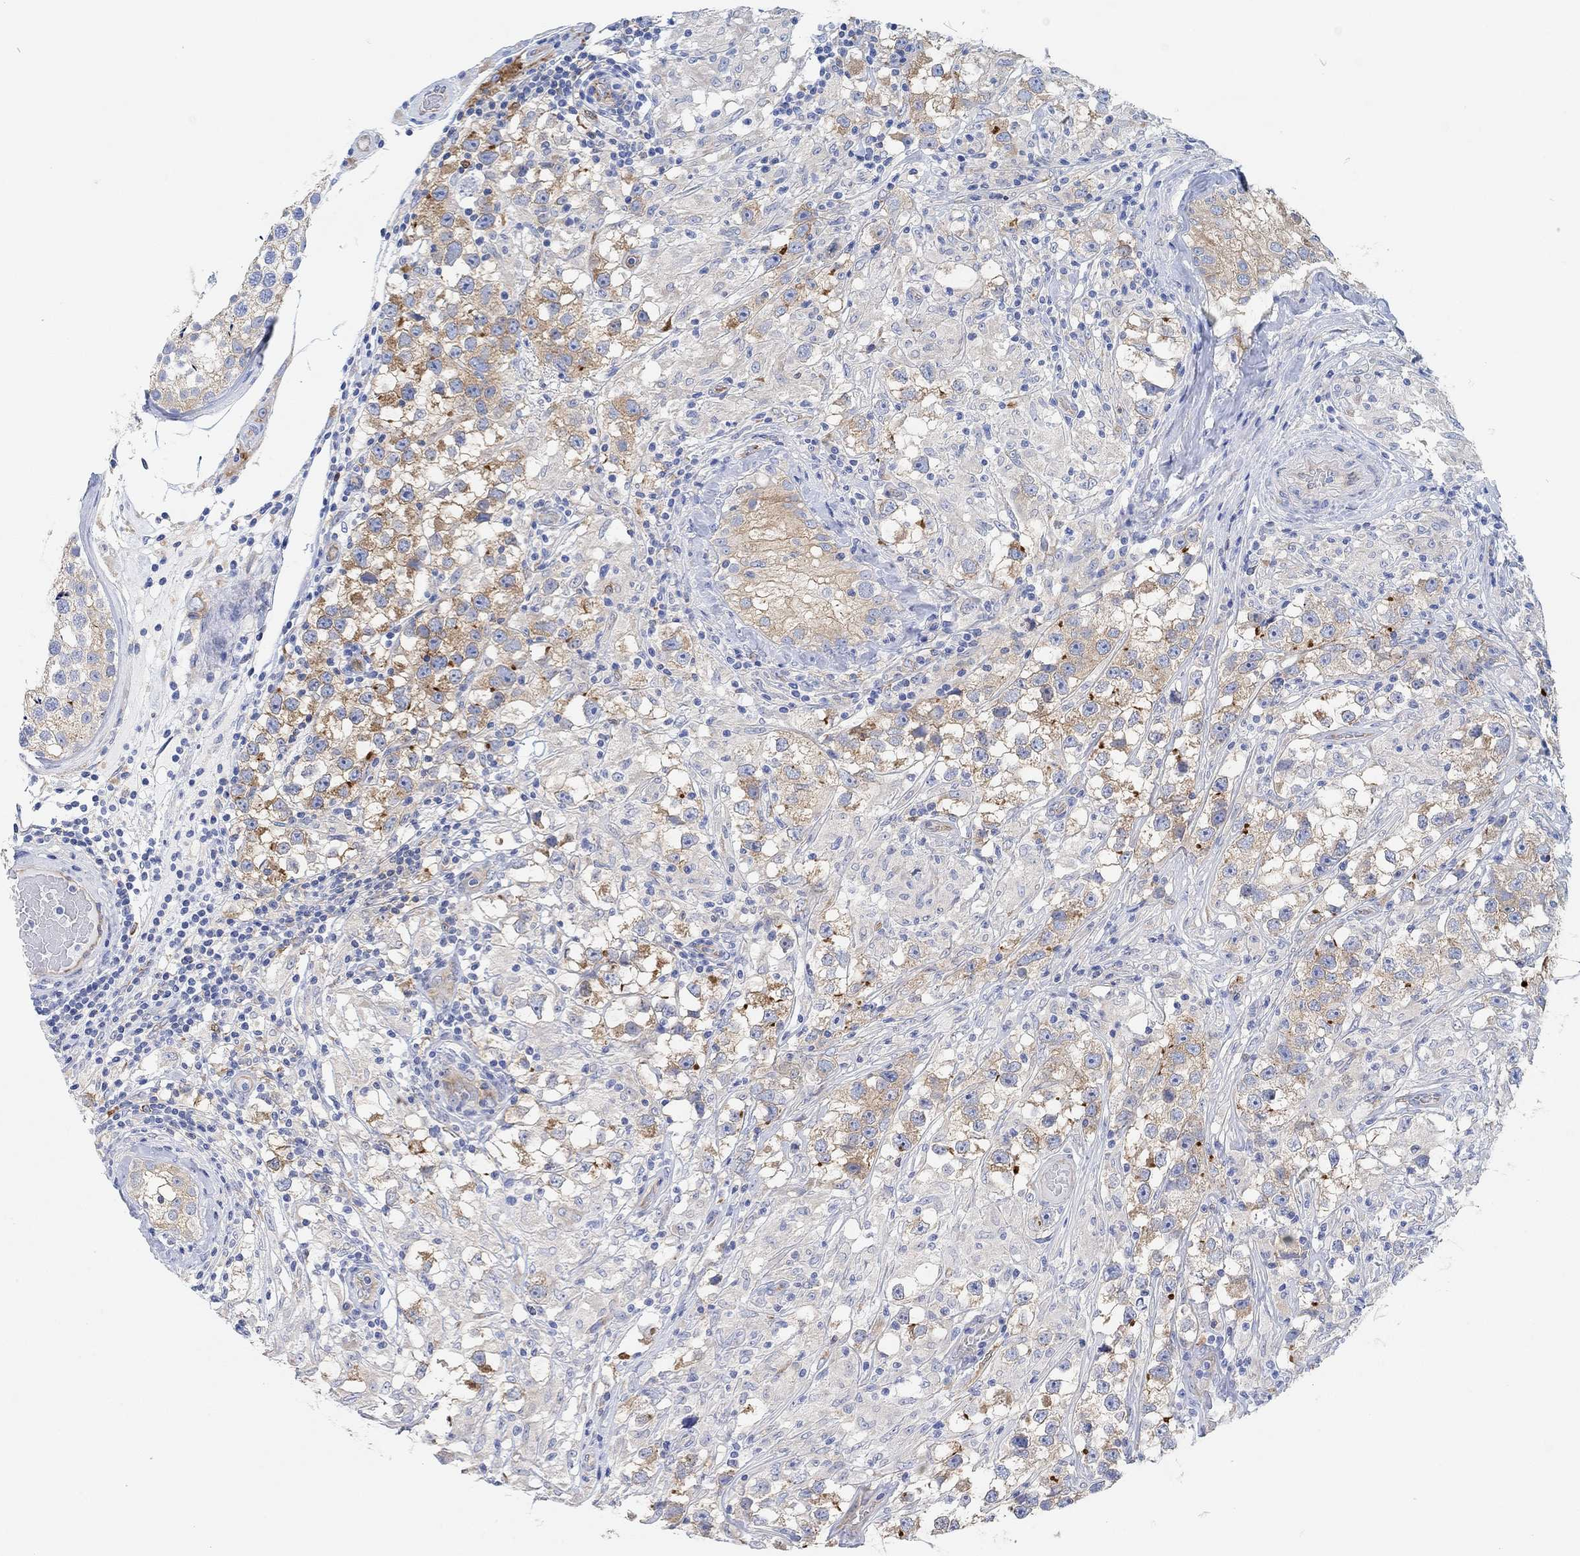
{"staining": {"intensity": "moderate", "quantity": "<25%", "location": "cytoplasmic/membranous"}, "tissue": "testis cancer", "cell_type": "Tumor cells", "image_type": "cancer", "snomed": [{"axis": "morphology", "description": "Seminoma, NOS"}, {"axis": "topography", "description": "Testis"}], "caption": "A histopathology image of human seminoma (testis) stained for a protein reveals moderate cytoplasmic/membranous brown staining in tumor cells.", "gene": "RGS1", "patient": {"sex": "male", "age": 46}}